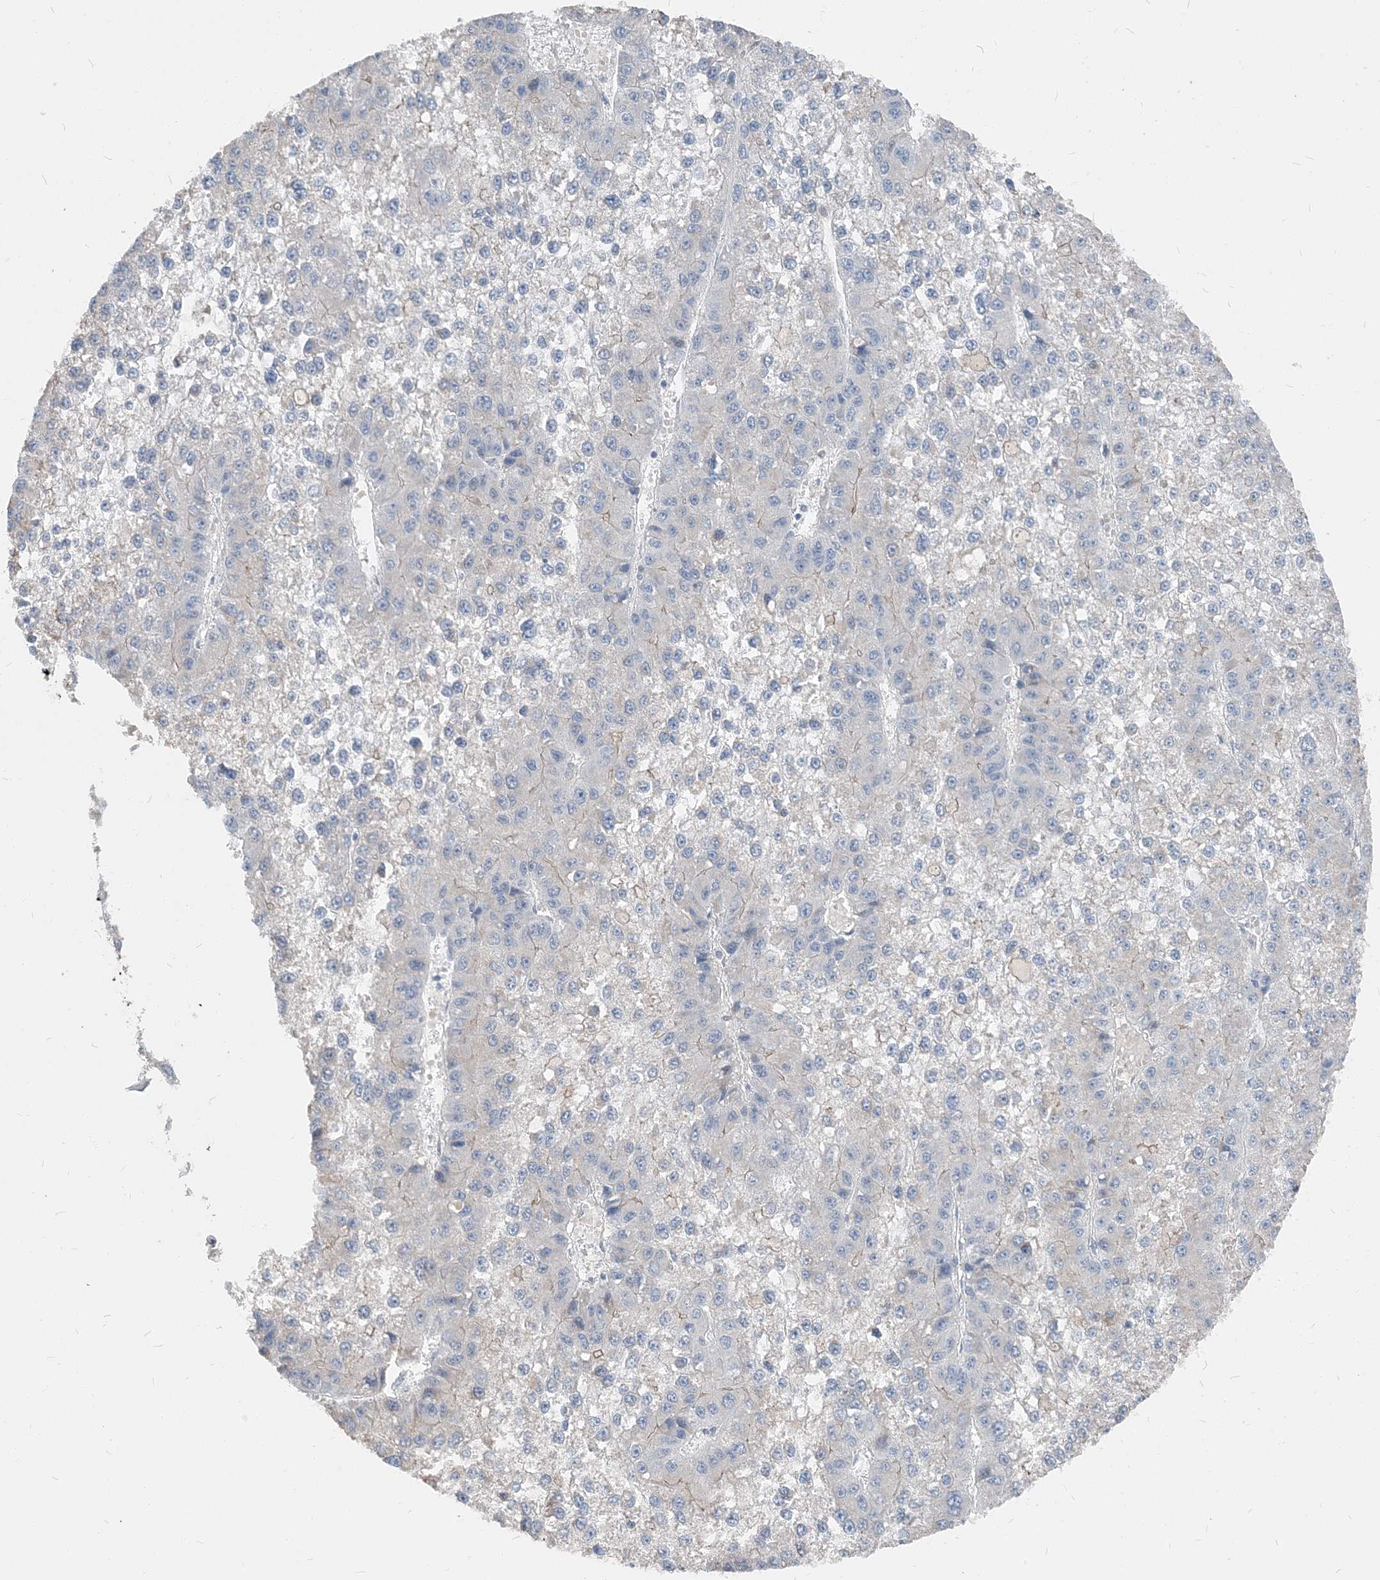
{"staining": {"intensity": "negative", "quantity": "none", "location": "none"}, "tissue": "liver cancer", "cell_type": "Tumor cells", "image_type": "cancer", "snomed": [{"axis": "morphology", "description": "Carcinoma, Hepatocellular, NOS"}, {"axis": "topography", "description": "Liver"}], "caption": "A photomicrograph of liver hepatocellular carcinoma stained for a protein shows no brown staining in tumor cells.", "gene": "NCOA7", "patient": {"sex": "female", "age": 73}}